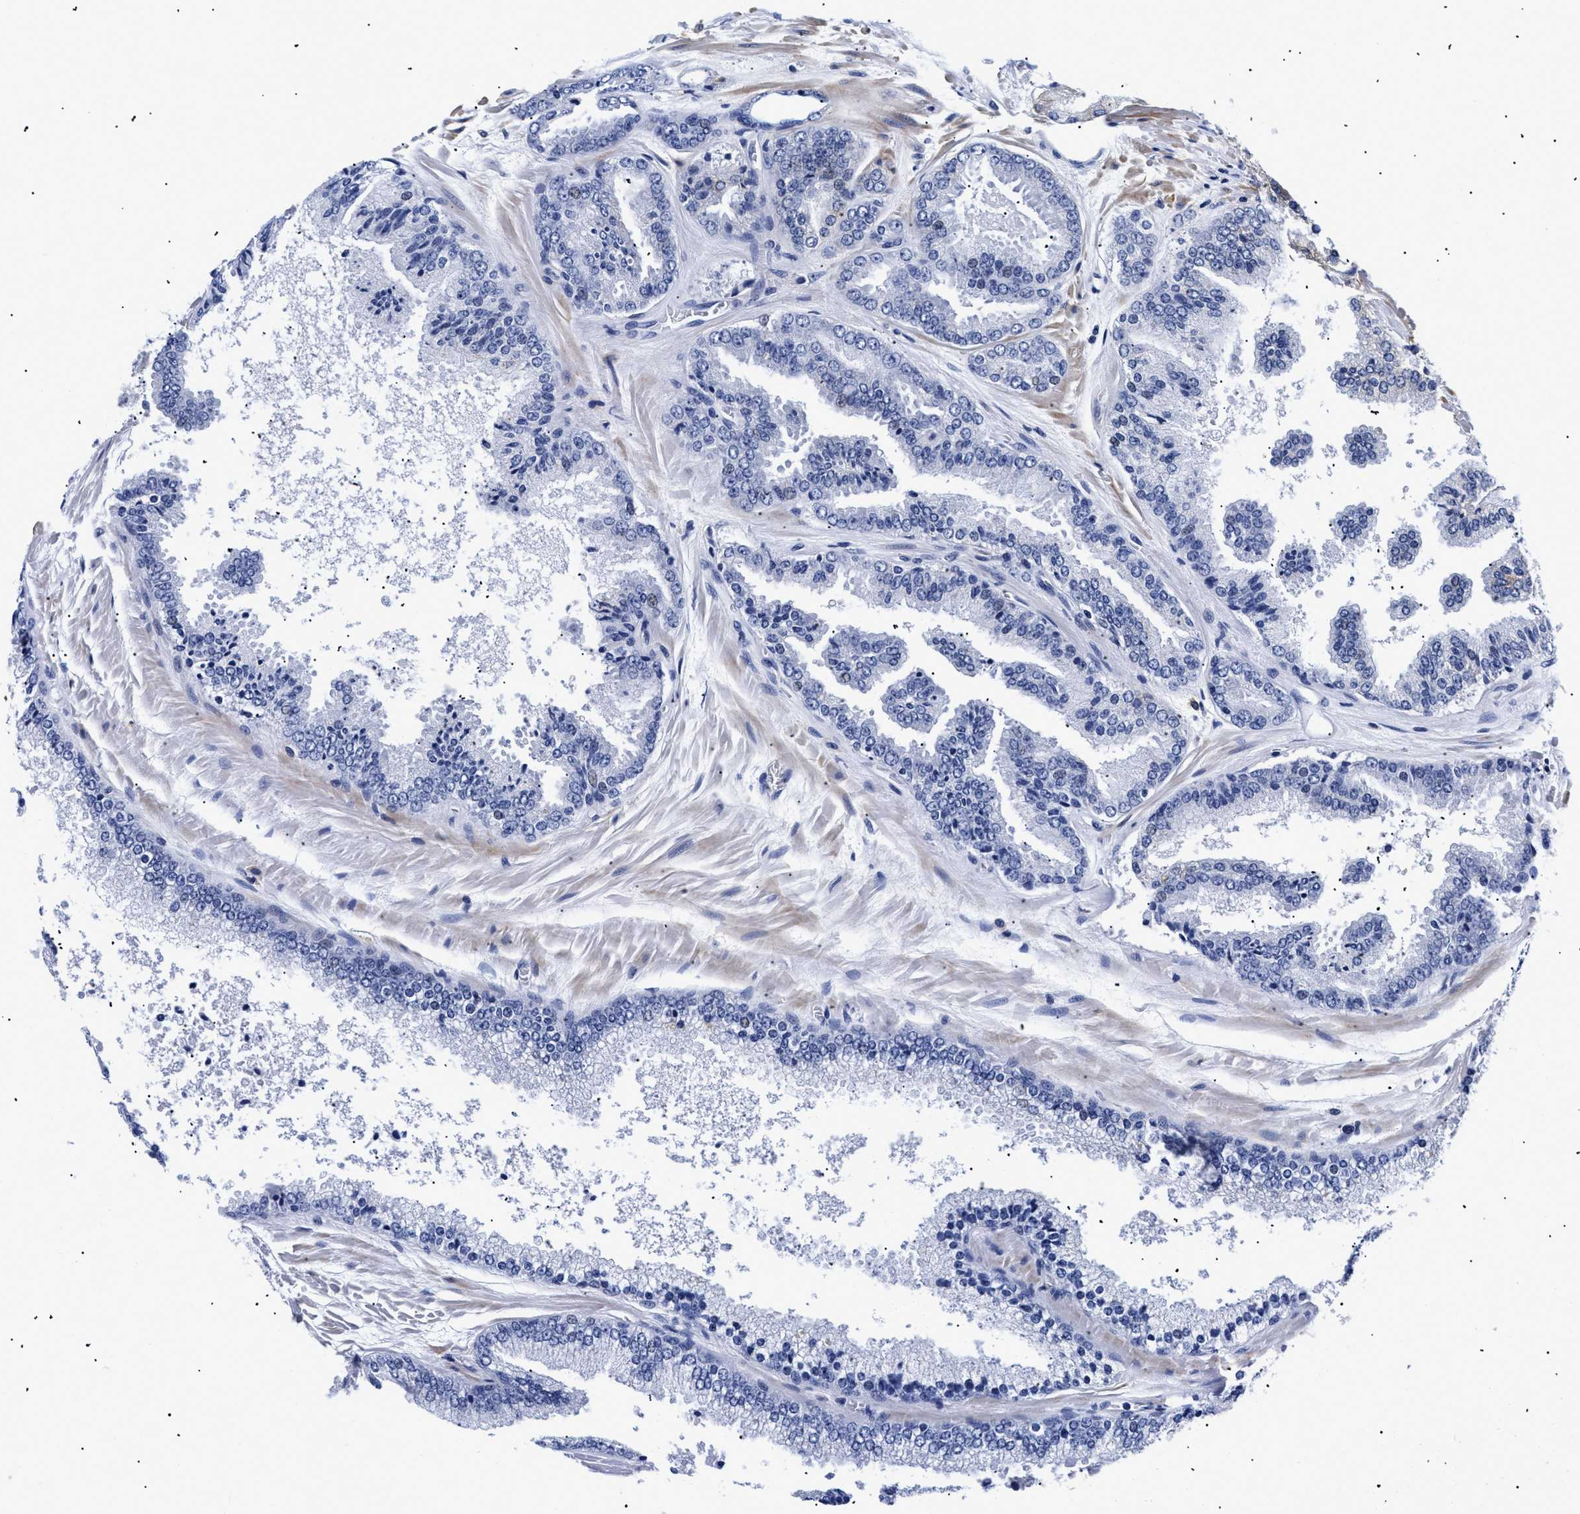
{"staining": {"intensity": "negative", "quantity": "none", "location": "none"}, "tissue": "prostate cancer", "cell_type": "Tumor cells", "image_type": "cancer", "snomed": [{"axis": "morphology", "description": "Adenocarcinoma, High grade"}, {"axis": "topography", "description": "Prostate"}], "caption": "Immunohistochemistry (IHC) histopathology image of human prostate high-grade adenocarcinoma stained for a protein (brown), which demonstrates no positivity in tumor cells. (Immunohistochemistry (IHC), brightfield microscopy, high magnification).", "gene": "SHD", "patient": {"sex": "male", "age": 65}}